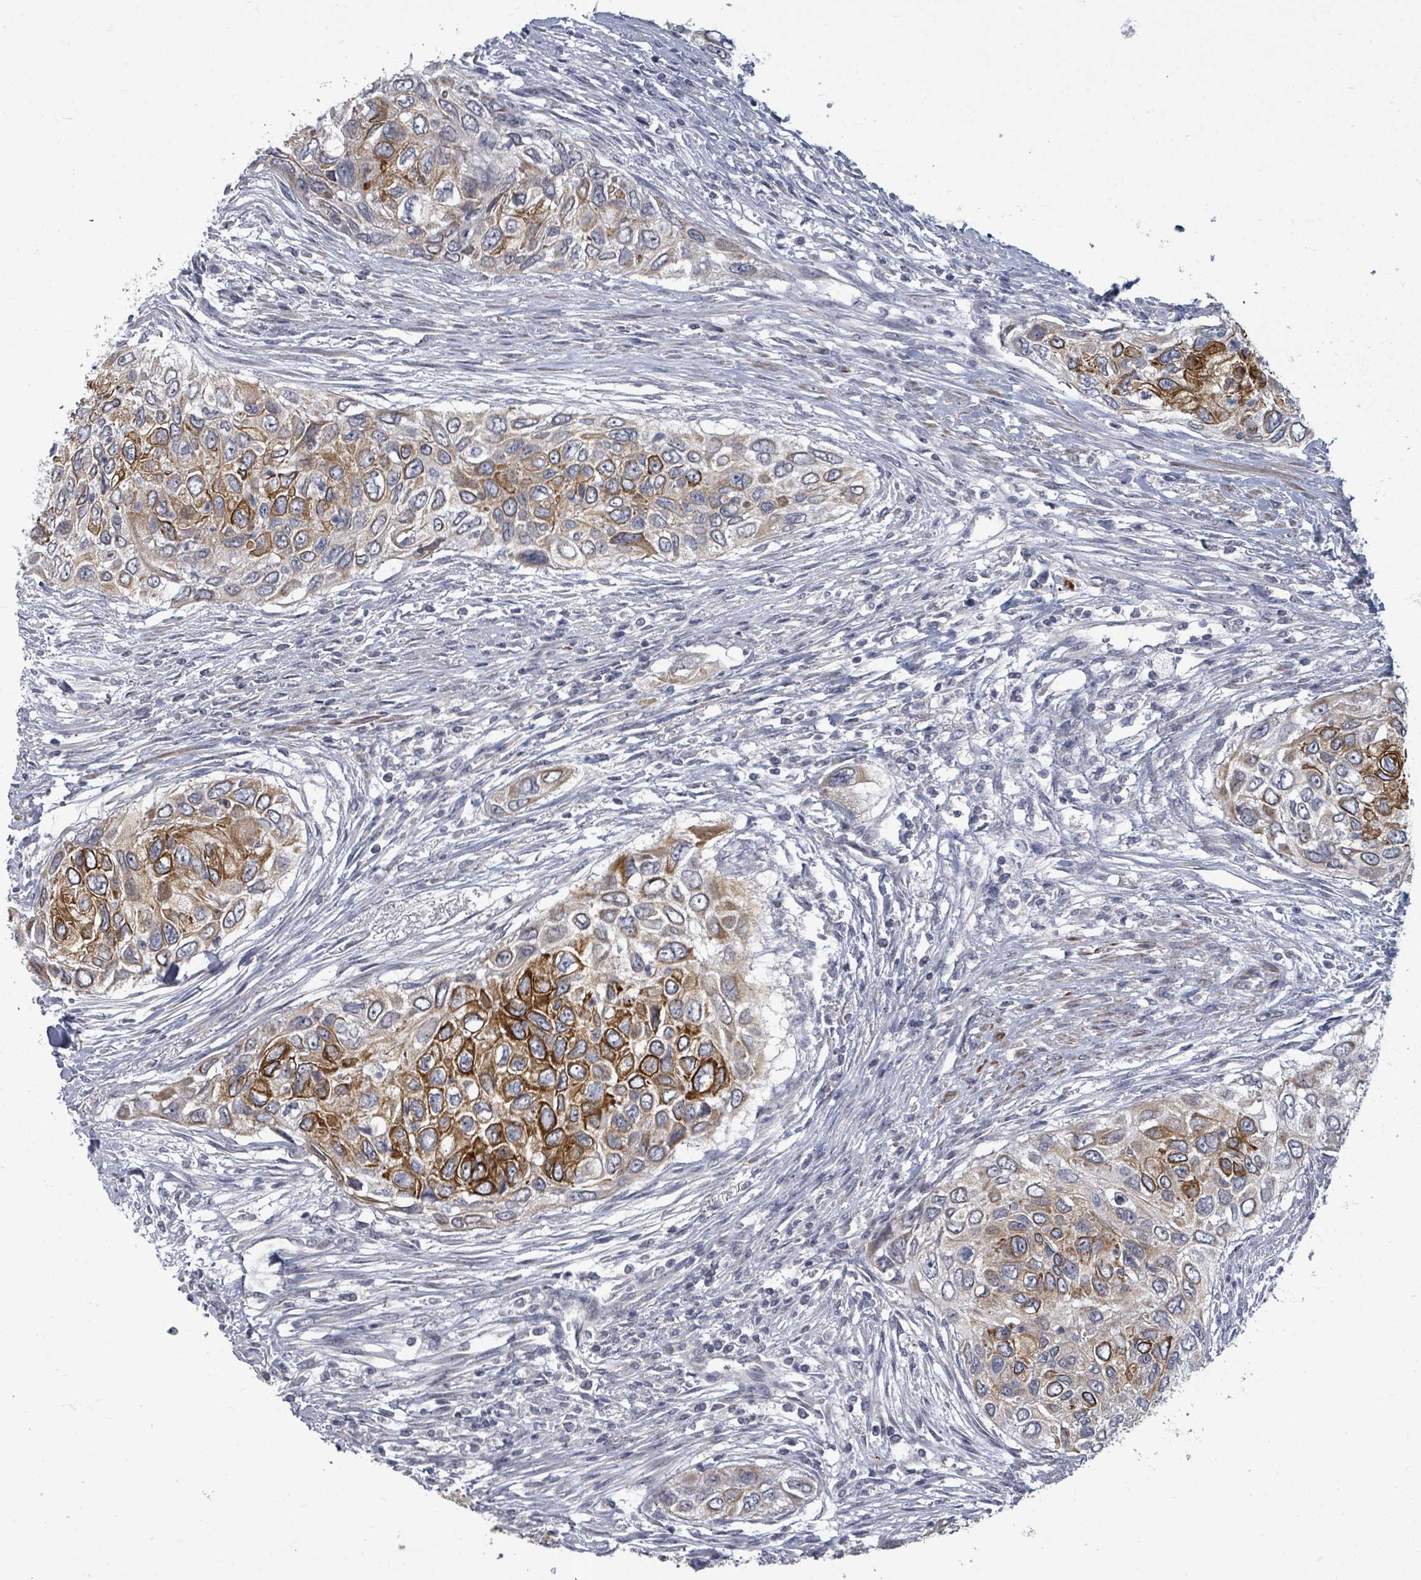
{"staining": {"intensity": "strong", "quantity": "25%-75%", "location": "cytoplasmic/membranous"}, "tissue": "urothelial cancer", "cell_type": "Tumor cells", "image_type": "cancer", "snomed": [{"axis": "morphology", "description": "Urothelial carcinoma, High grade"}, {"axis": "topography", "description": "Urinary bladder"}], "caption": "Strong cytoplasmic/membranous positivity is present in about 25%-75% of tumor cells in urothelial carcinoma (high-grade).", "gene": "PTPN20", "patient": {"sex": "female", "age": 60}}